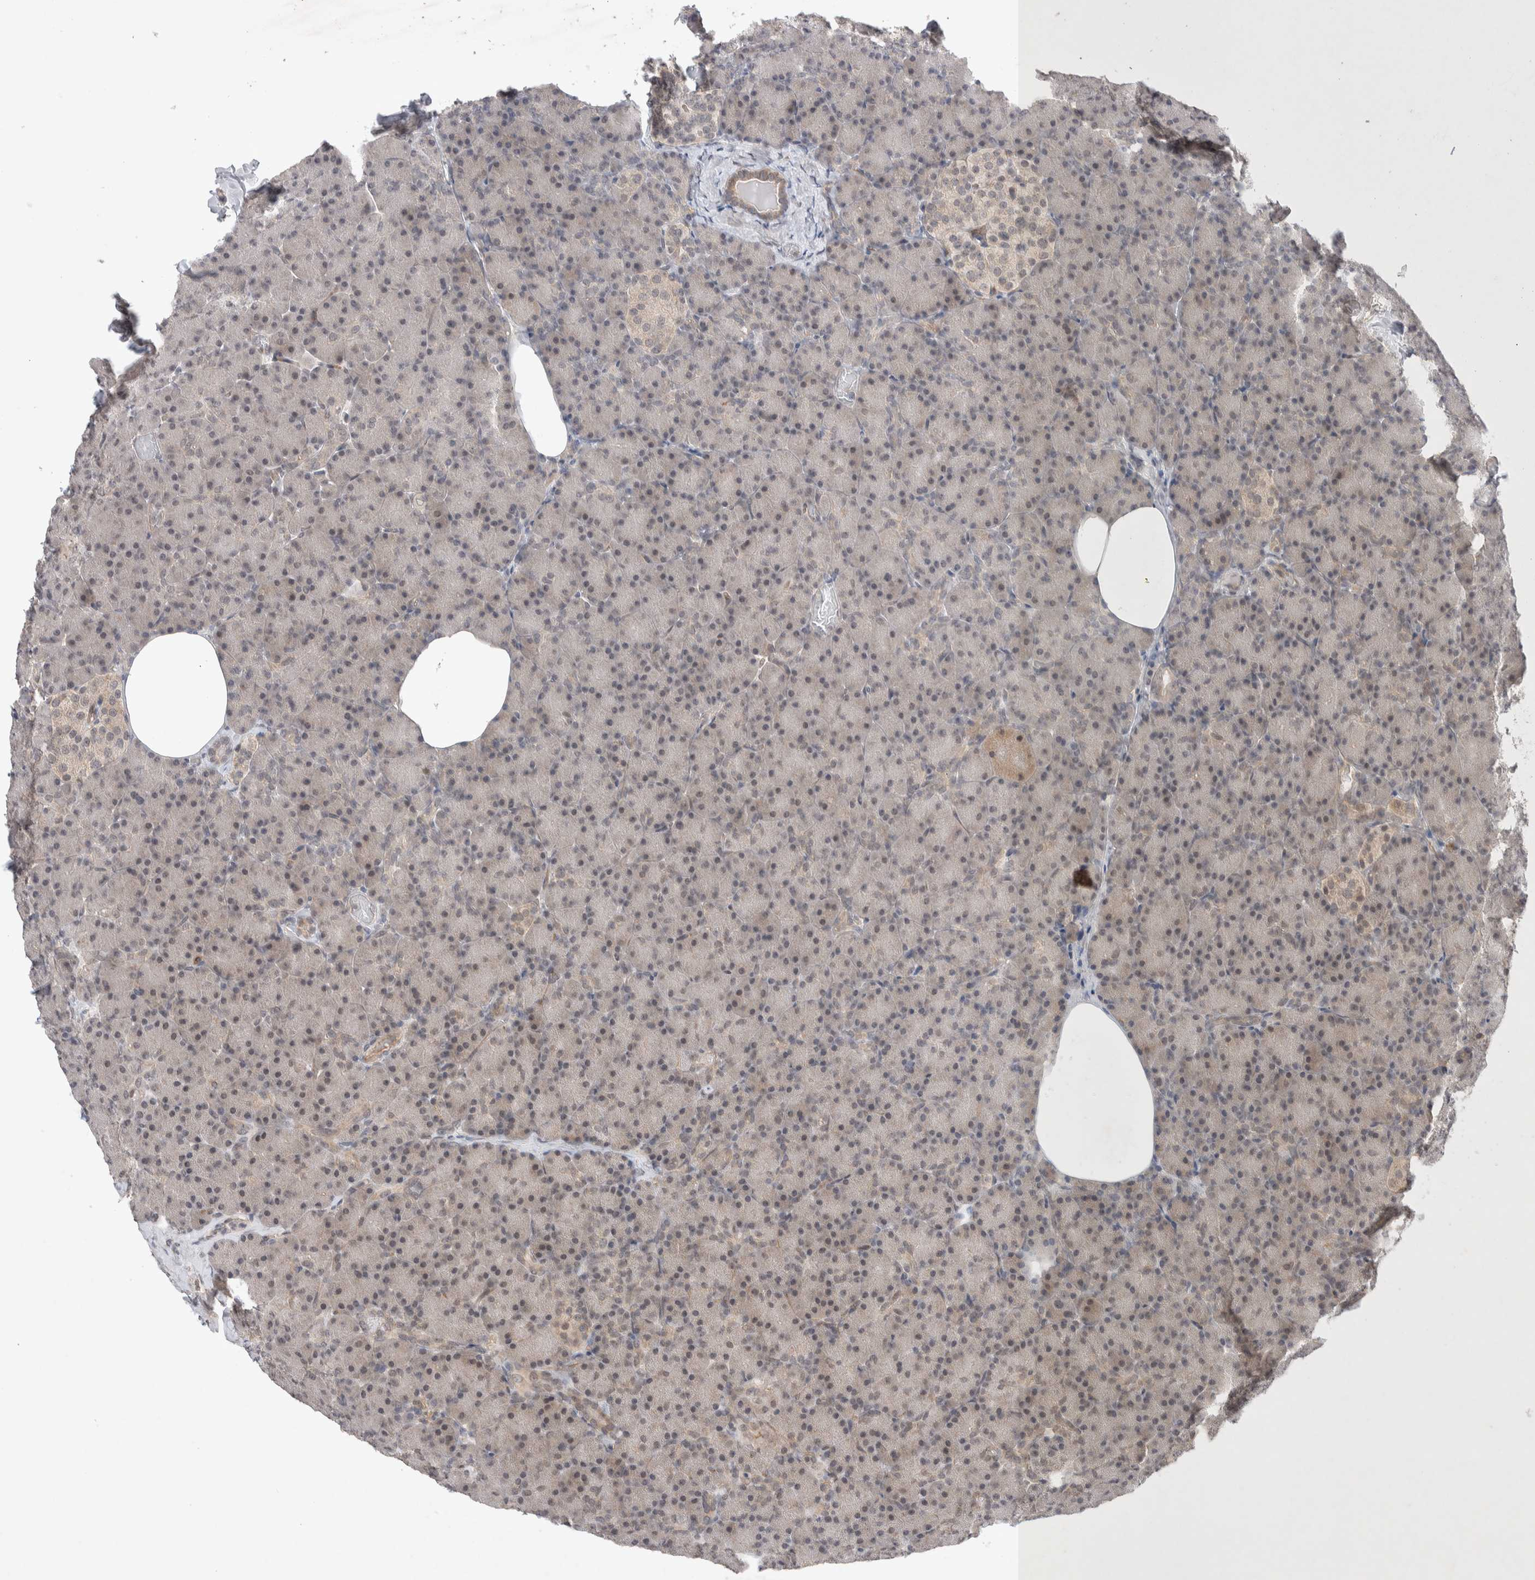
{"staining": {"intensity": "weak", "quantity": ">75%", "location": "nuclear"}, "tissue": "pancreas", "cell_type": "Exocrine glandular cells", "image_type": "normal", "snomed": [{"axis": "morphology", "description": "Normal tissue, NOS"}, {"axis": "topography", "description": "Pancreas"}], "caption": "This image demonstrates benign pancreas stained with IHC to label a protein in brown. The nuclear of exocrine glandular cells show weak positivity for the protein. Nuclei are counter-stained blue.", "gene": "ZNF704", "patient": {"sex": "female", "age": 43}}